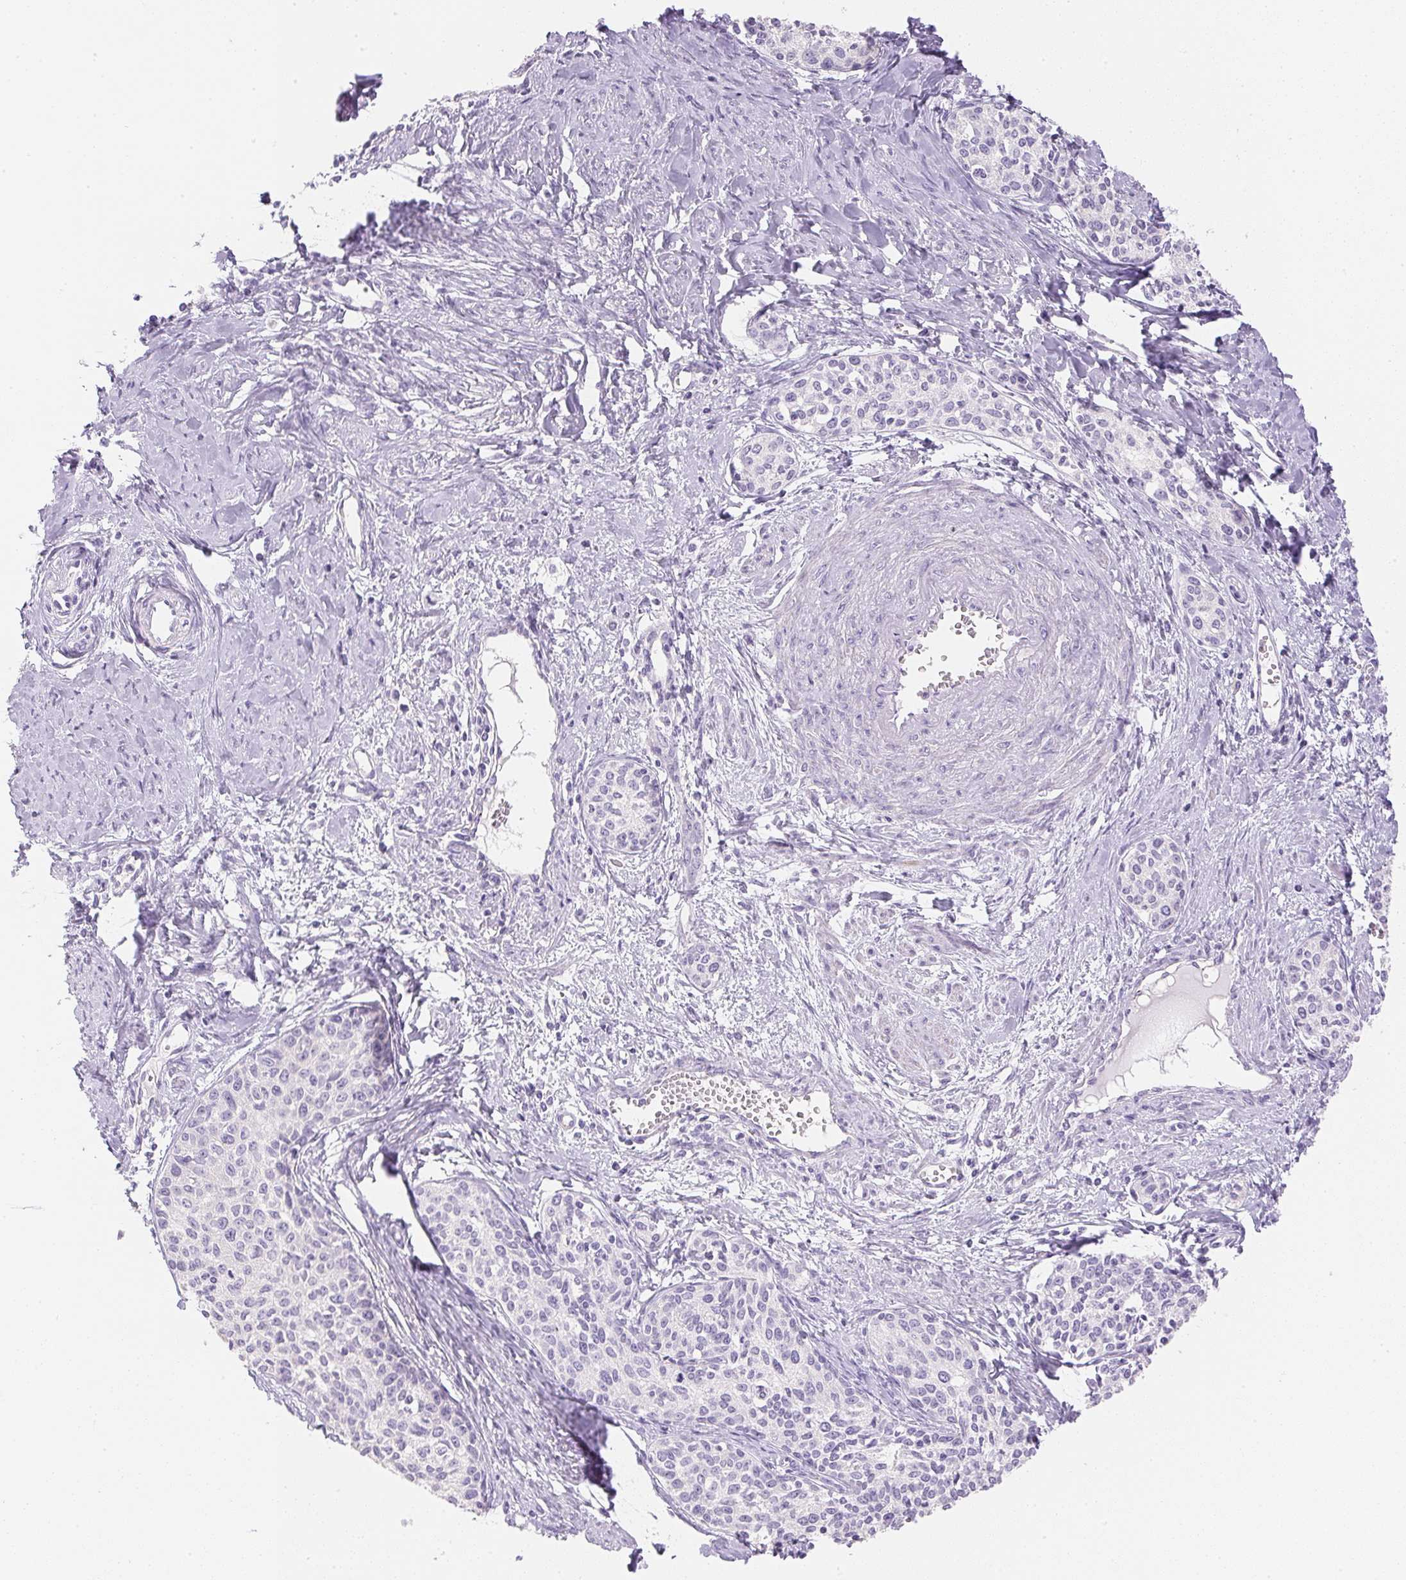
{"staining": {"intensity": "negative", "quantity": "none", "location": "none"}, "tissue": "cervical cancer", "cell_type": "Tumor cells", "image_type": "cancer", "snomed": [{"axis": "morphology", "description": "Squamous cell carcinoma, NOS"}, {"axis": "morphology", "description": "Adenocarcinoma, NOS"}, {"axis": "topography", "description": "Cervix"}], "caption": "A photomicrograph of squamous cell carcinoma (cervical) stained for a protein shows no brown staining in tumor cells.", "gene": "KCNE2", "patient": {"sex": "female", "age": 52}}